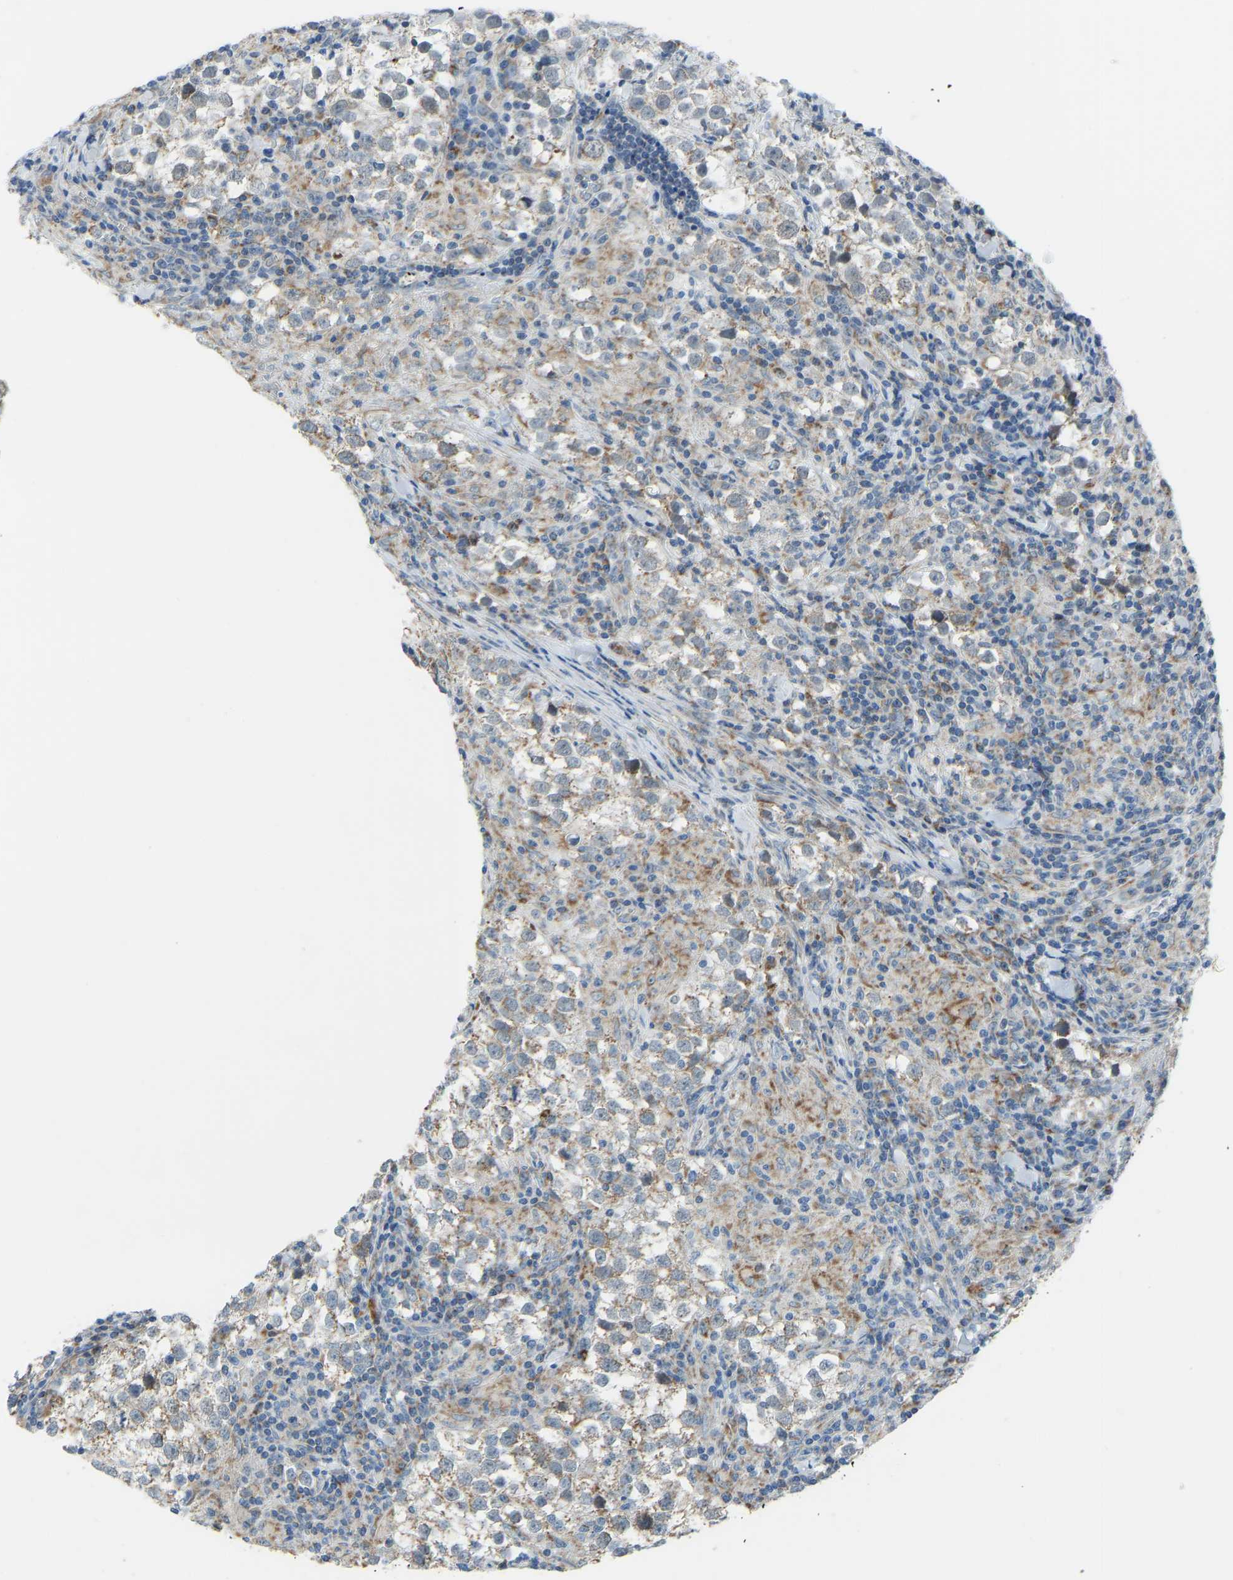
{"staining": {"intensity": "weak", "quantity": ">75%", "location": "cytoplasmic/membranous"}, "tissue": "testis cancer", "cell_type": "Tumor cells", "image_type": "cancer", "snomed": [{"axis": "morphology", "description": "Seminoma, NOS"}, {"axis": "morphology", "description": "Carcinoma, Embryonal, NOS"}, {"axis": "topography", "description": "Testis"}], "caption": "IHC histopathology image of human testis cancer stained for a protein (brown), which displays low levels of weak cytoplasmic/membranous positivity in about >75% of tumor cells.", "gene": "SMIM20", "patient": {"sex": "male", "age": 36}}